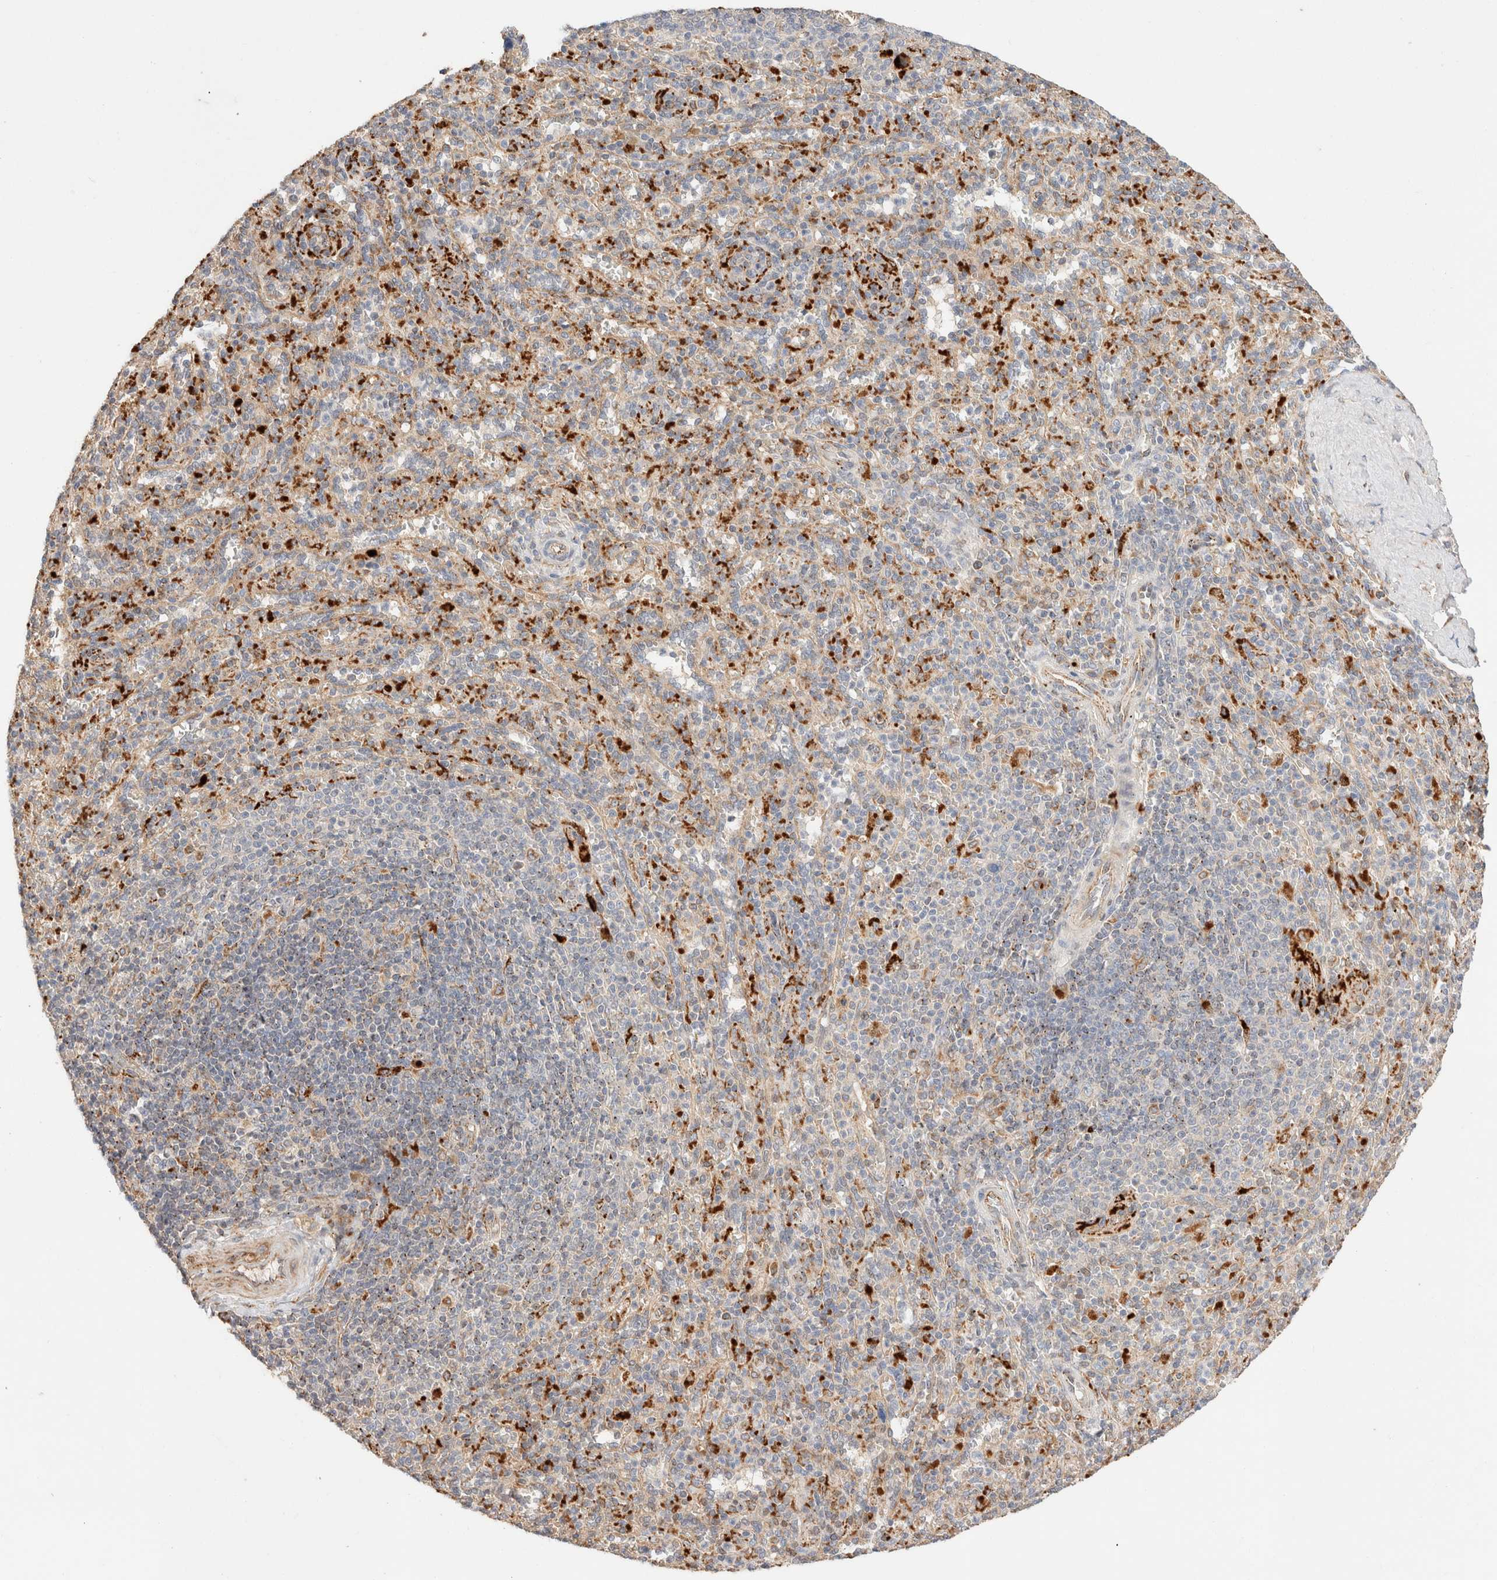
{"staining": {"intensity": "moderate", "quantity": "25%-75%", "location": "cytoplasmic/membranous"}, "tissue": "spleen", "cell_type": "Cells in red pulp", "image_type": "normal", "snomed": [{"axis": "morphology", "description": "Normal tissue, NOS"}, {"axis": "topography", "description": "Spleen"}], "caption": "Brown immunohistochemical staining in benign spleen exhibits moderate cytoplasmic/membranous staining in about 25%-75% of cells in red pulp. Immunohistochemistry stains the protein of interest in brown and the nuclei are stained blue.", "gene": "RABEPK", "patient": {"sex": "male", "age": 36}}